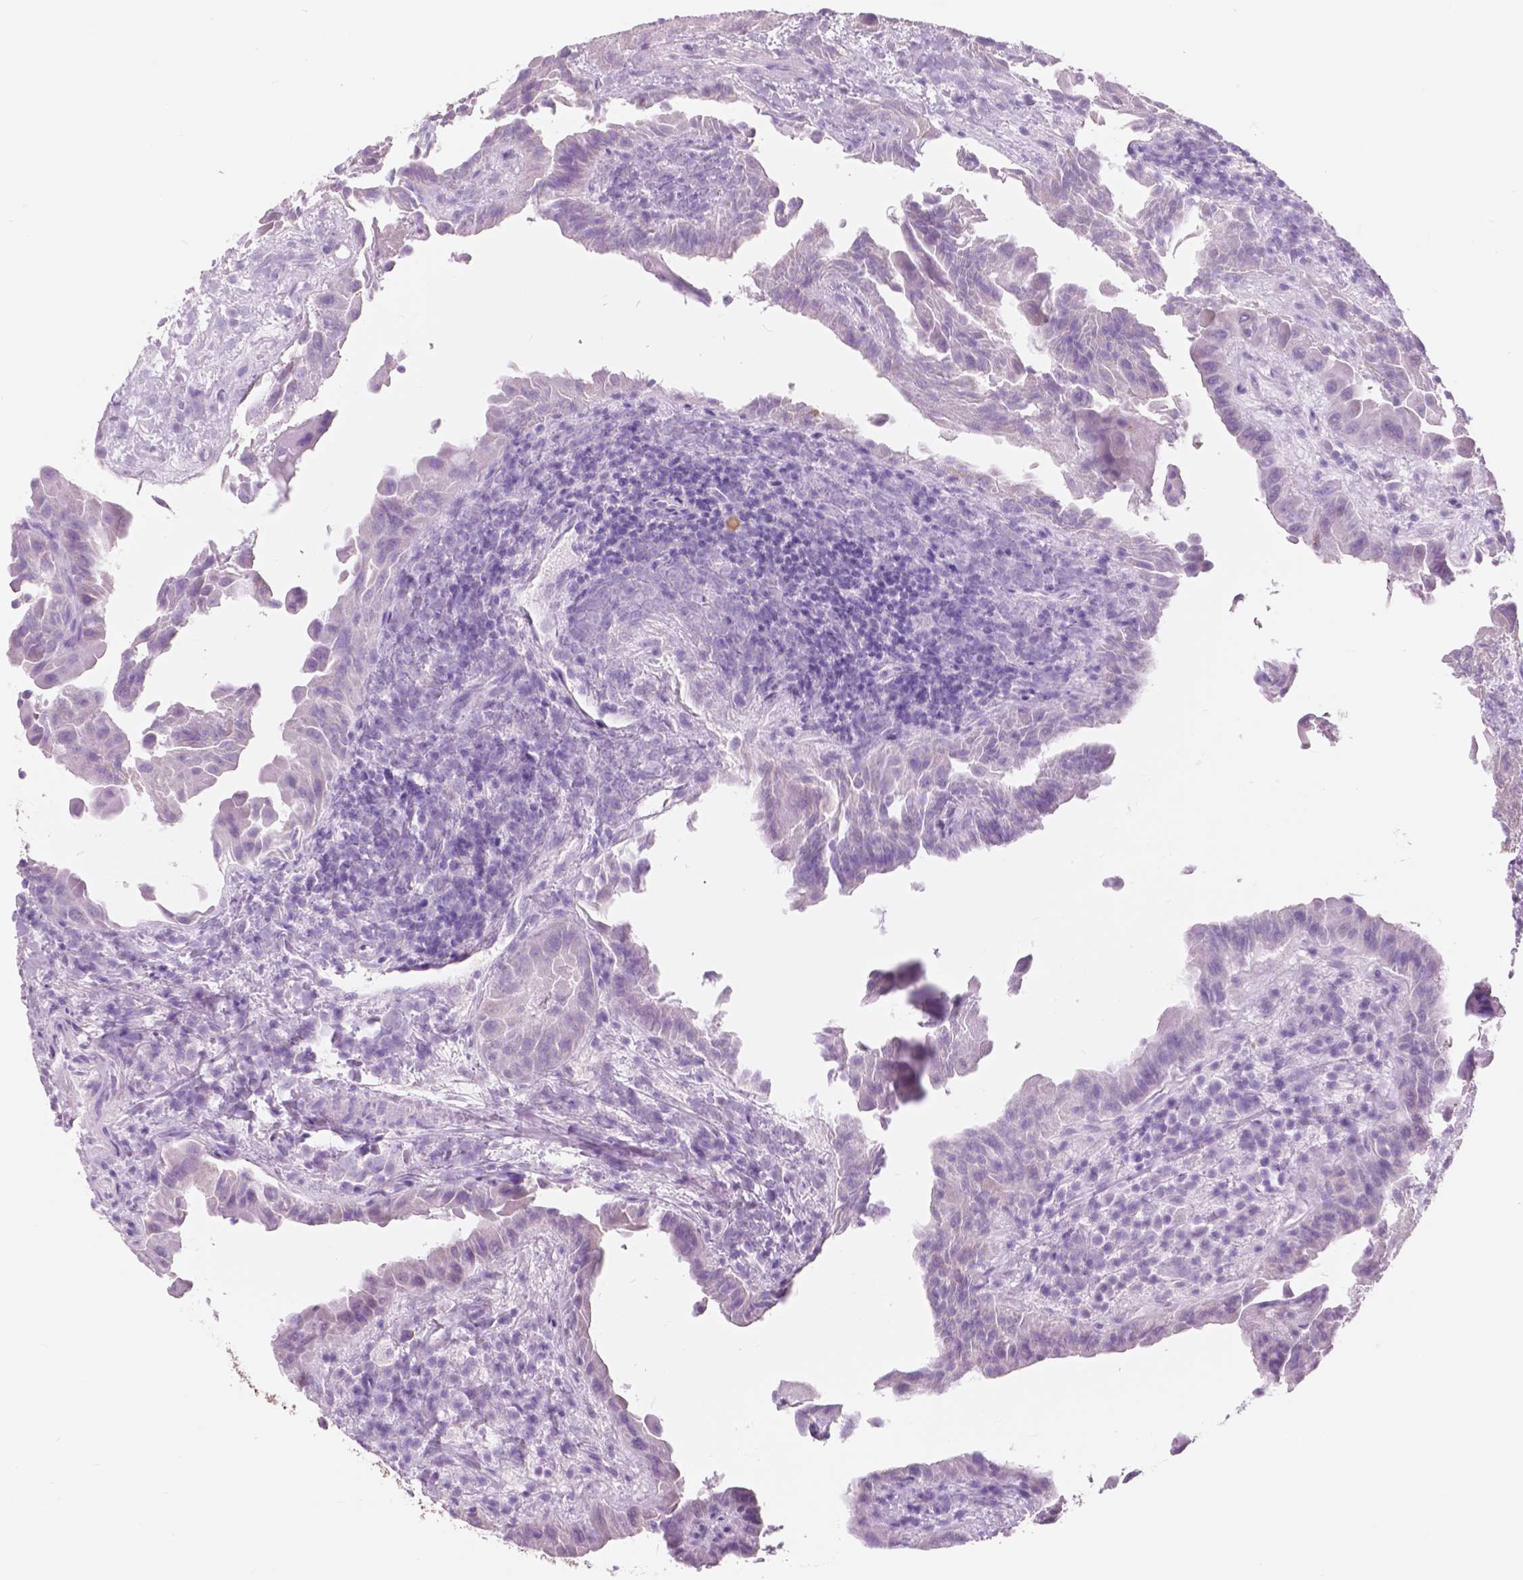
{"staining": {"intensity": "negative", "quantity": "none", "location": "none"}, "tissue": "thyroid cancer", "cell_type": "Tumor cells", "image_type": "cancer", "snomed": [{"axis": "morphology", "description": "Papillary adenocarcinoma, NOS"}, {"axis": "topography", "description": "Thyroid gland"}], "caption": "Immunohistochemistry of human thyroid cancer (papillary adenocarcinoma) displays no expression in tumor cells.", "gene": "FXYD2", "patient": {"sex": "female", "age": 37}}